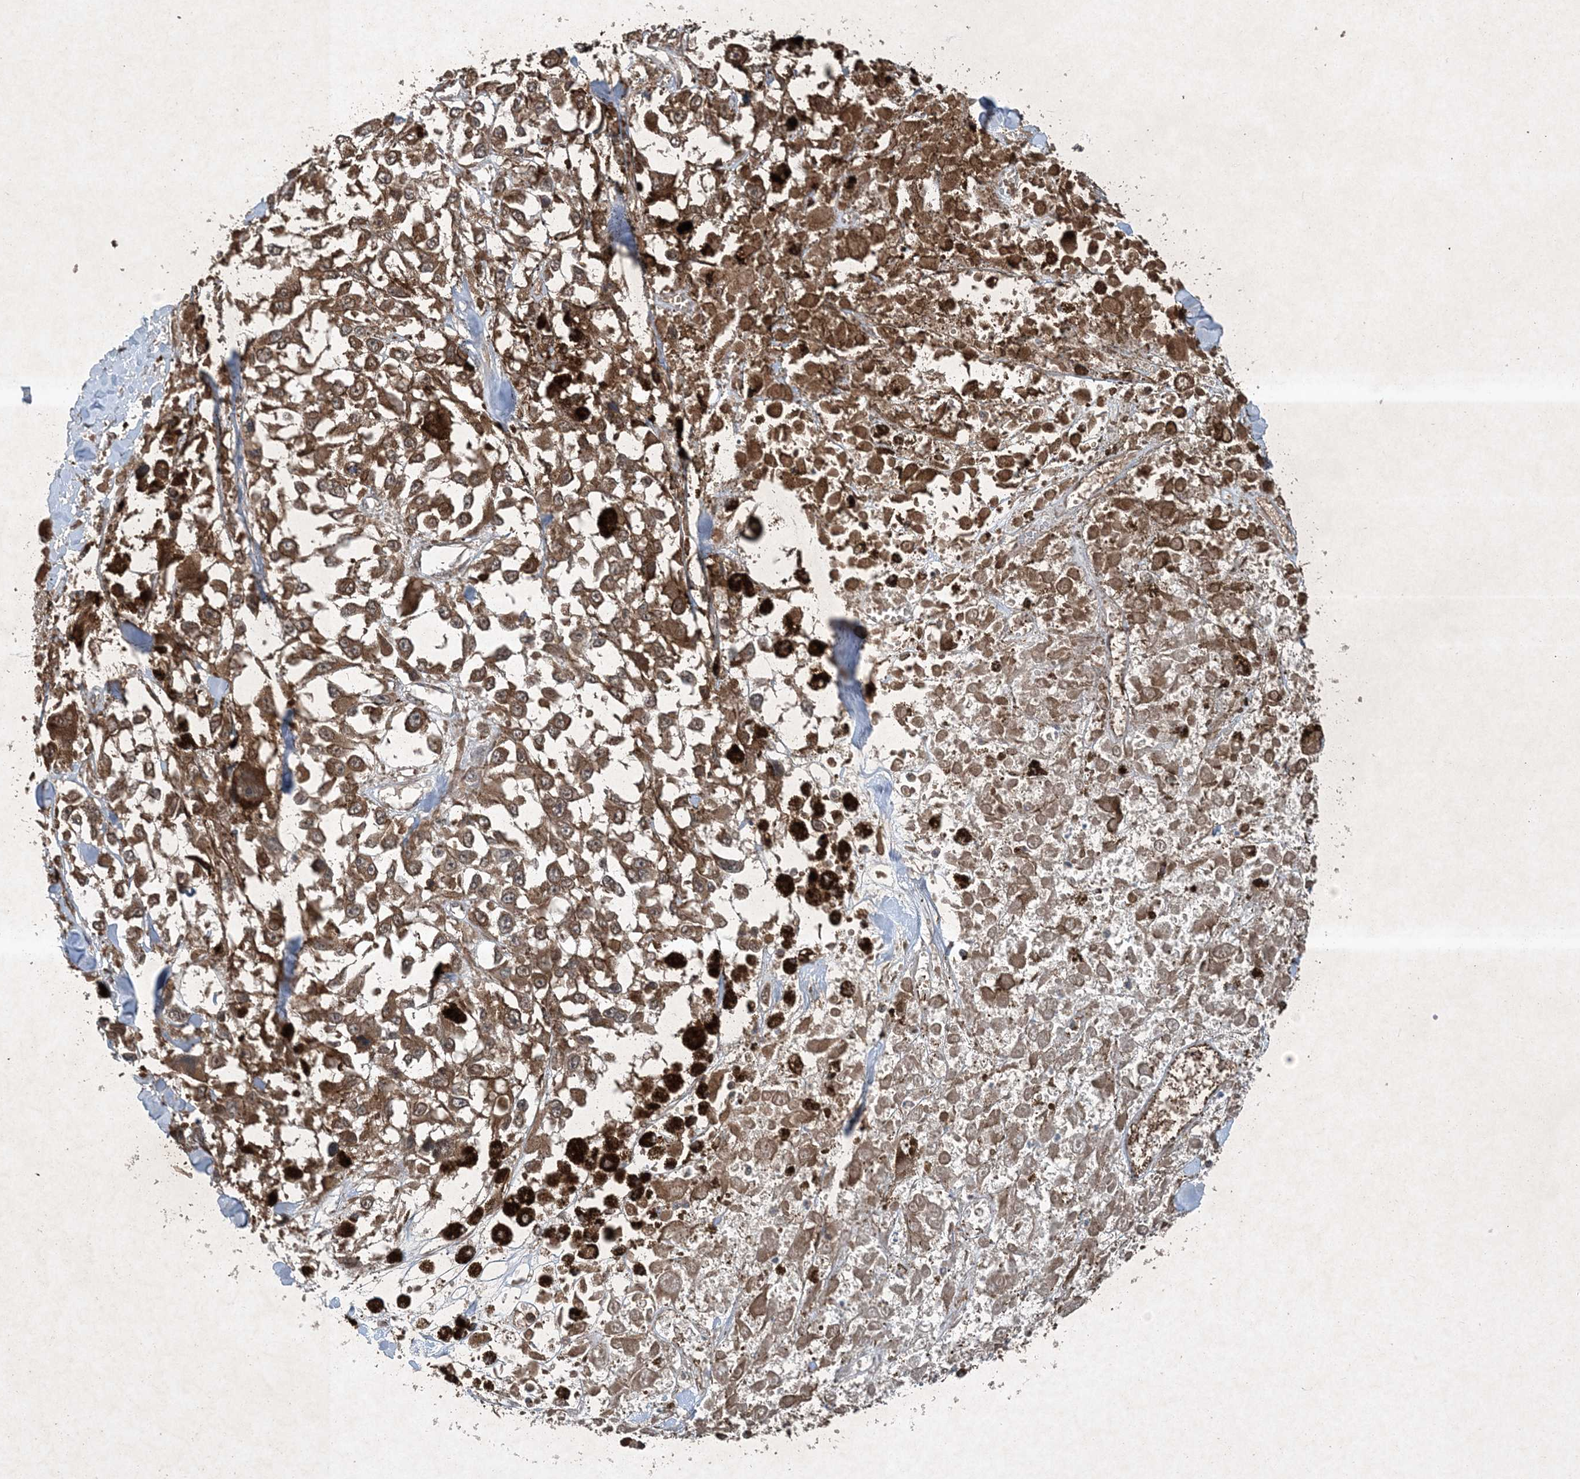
{"staining": {"intensity": "moderate", "quantity": ">75%", "location": "cytoplasmic/membranous"}, "tissue": "melanoma", "cell_type": "Tumor cells", "image_type": "cancer", "snomed": [{"axis": "morphology", "description": "Malignant melanoma, Metastatic site"}, {"axis": "topography", "description": "Lymph node"}], "caption": "Malignant melanoma (metastatic site) was stained to show a protein in brown. There is medium levels of moderate cytoplasmic/membranous positivity in about >75% of tumor cells. (DAB (3,3'-diaminobenzidine) = brown stain, brightfield microscopy at high magnification).", "gene": "GNG5", "patient": {"sex": "male", "age": 59}}